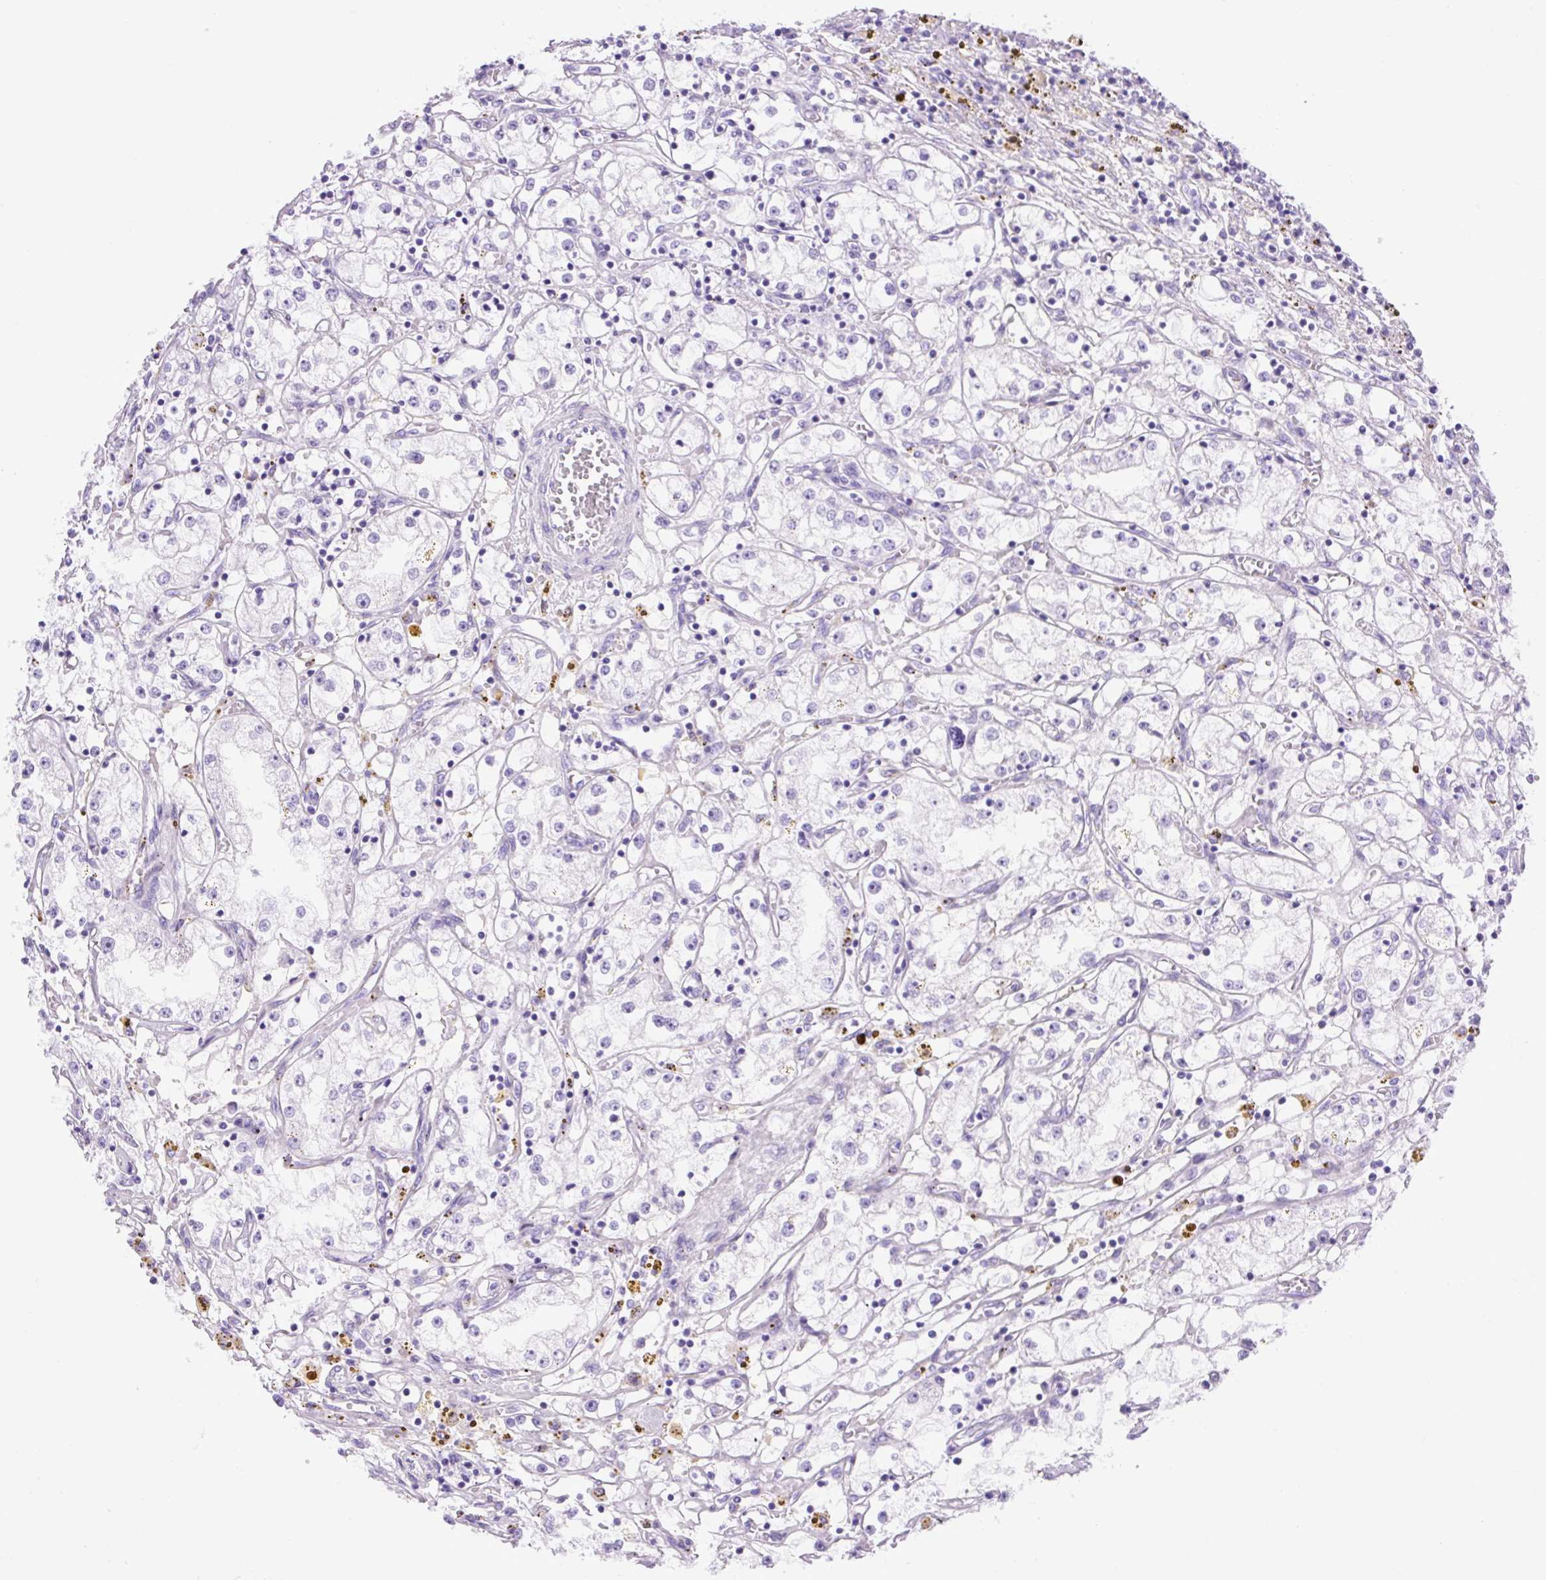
{"staining": {"intensity": "negative", "quantity": "none", "location": "none"}, "tissue": "renal cancer", "cell_type": "Tumor cells", "image_type": "cancer", "snomed": [{"axis": "morphology", "description": "Adenocarcinoma, NOS"}, {"axis": "topography", "description": "Kidney"}], "caption": "Tumor cells show no significant protein positivity in renal cancer. (Immunohistochemistry, brightfield microscopy, high magnification).", "gene": "VWA7", "patient": {"sex": "male", "age": 56}}